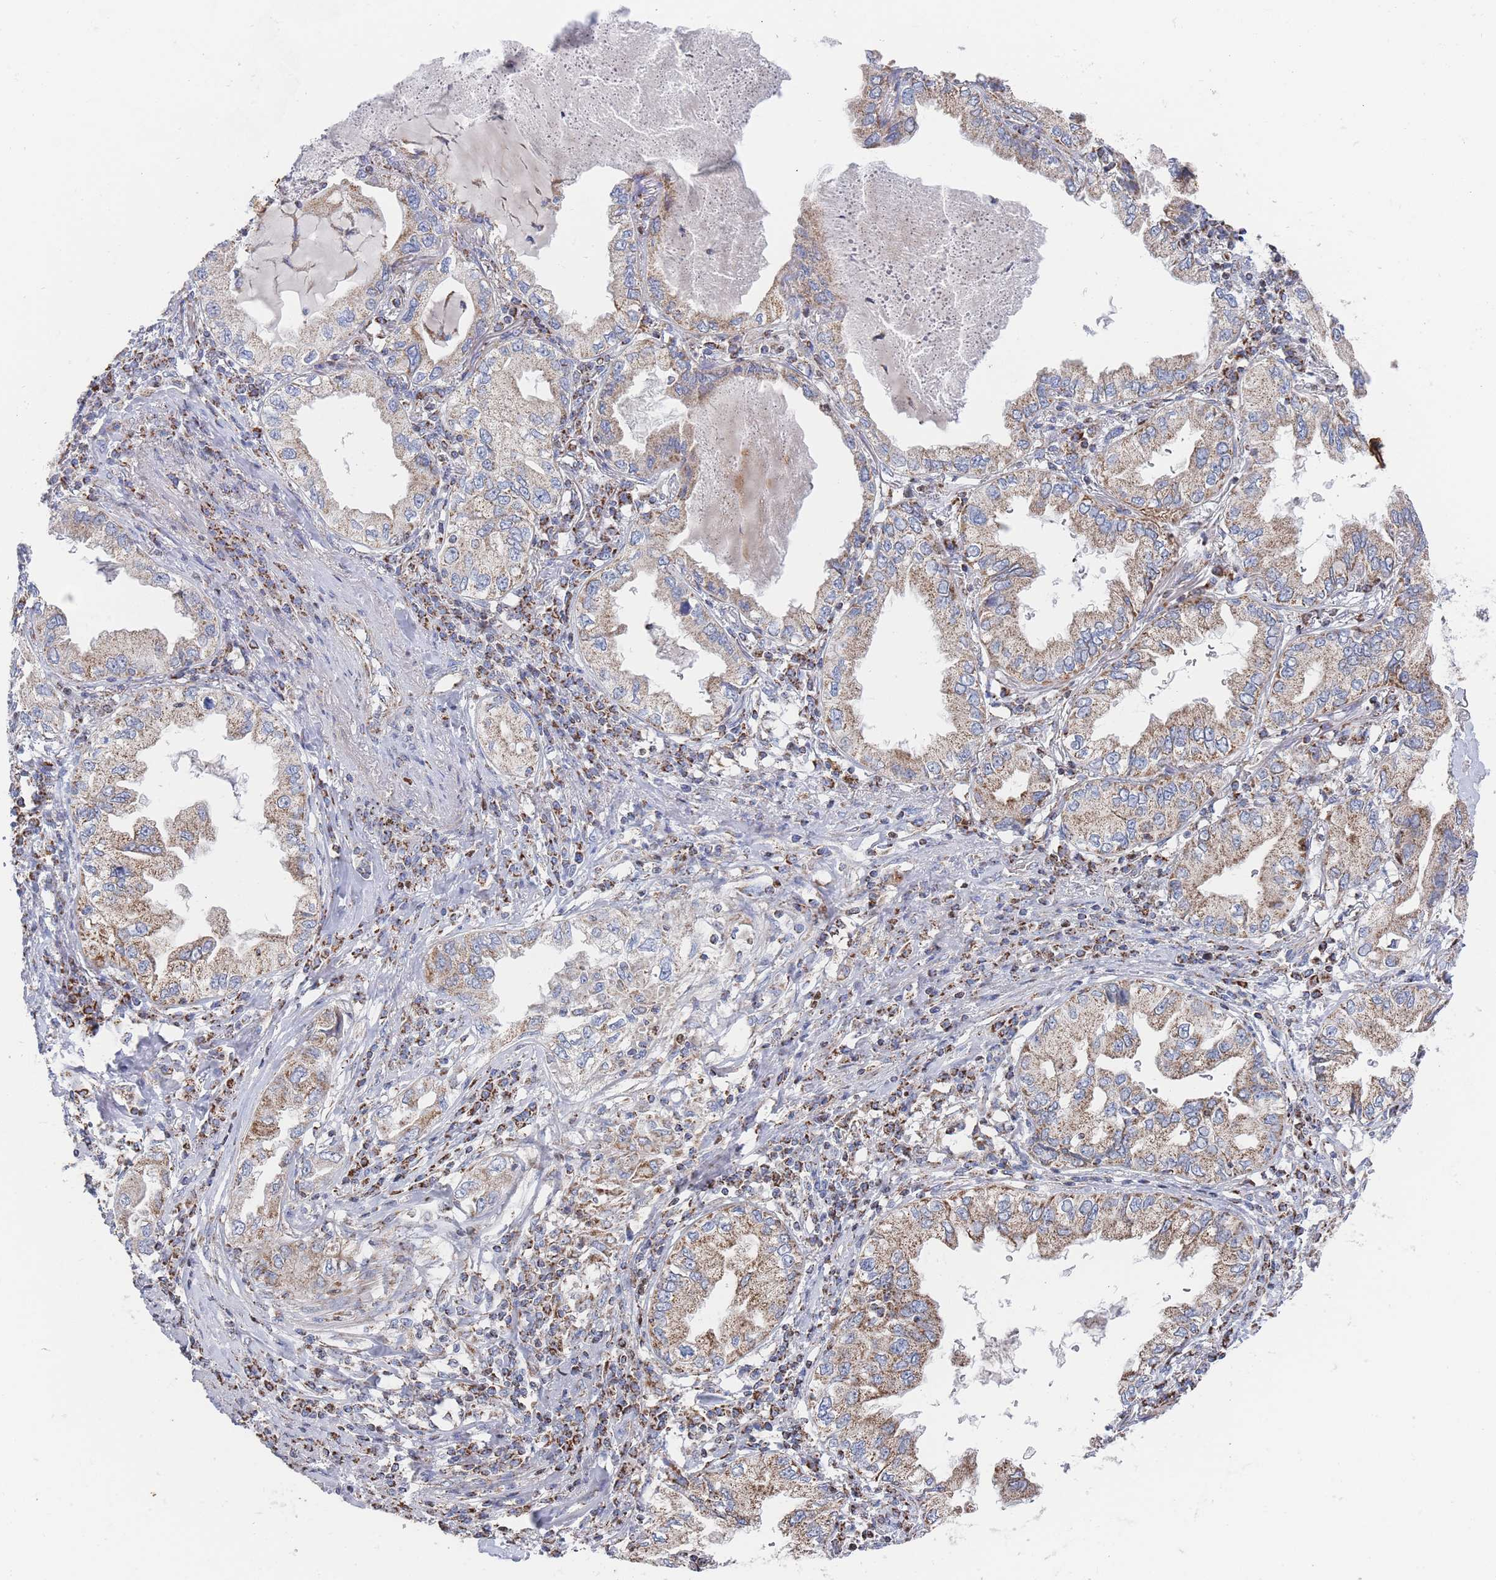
{"staining": {"intensity": "moderate", "quantity": "25%-75%", "location": "cytoplasmic/membranous"}, "tissue": "lung cancer", "cell_type": "Tumor cells", "image_type": "cancer", "snomed": [{"axis": "morphology", "description": "Adenocarcinoma, NOS"}, {"axis": "topography", "description": "Lung"}], "caption": "Immunohistochemical staining of human lung cancer (adenocarcinoma) demonstrates medium levels of moderate cytoplasmic/membranous protein expression in approximately 25%-75% of tumor cells. Immunohistochemistry stains the protein of interest in brown and the nuclei are stained blue.", "gene": "IKZF4", "patient": {"sex": "female", "age": 69}}